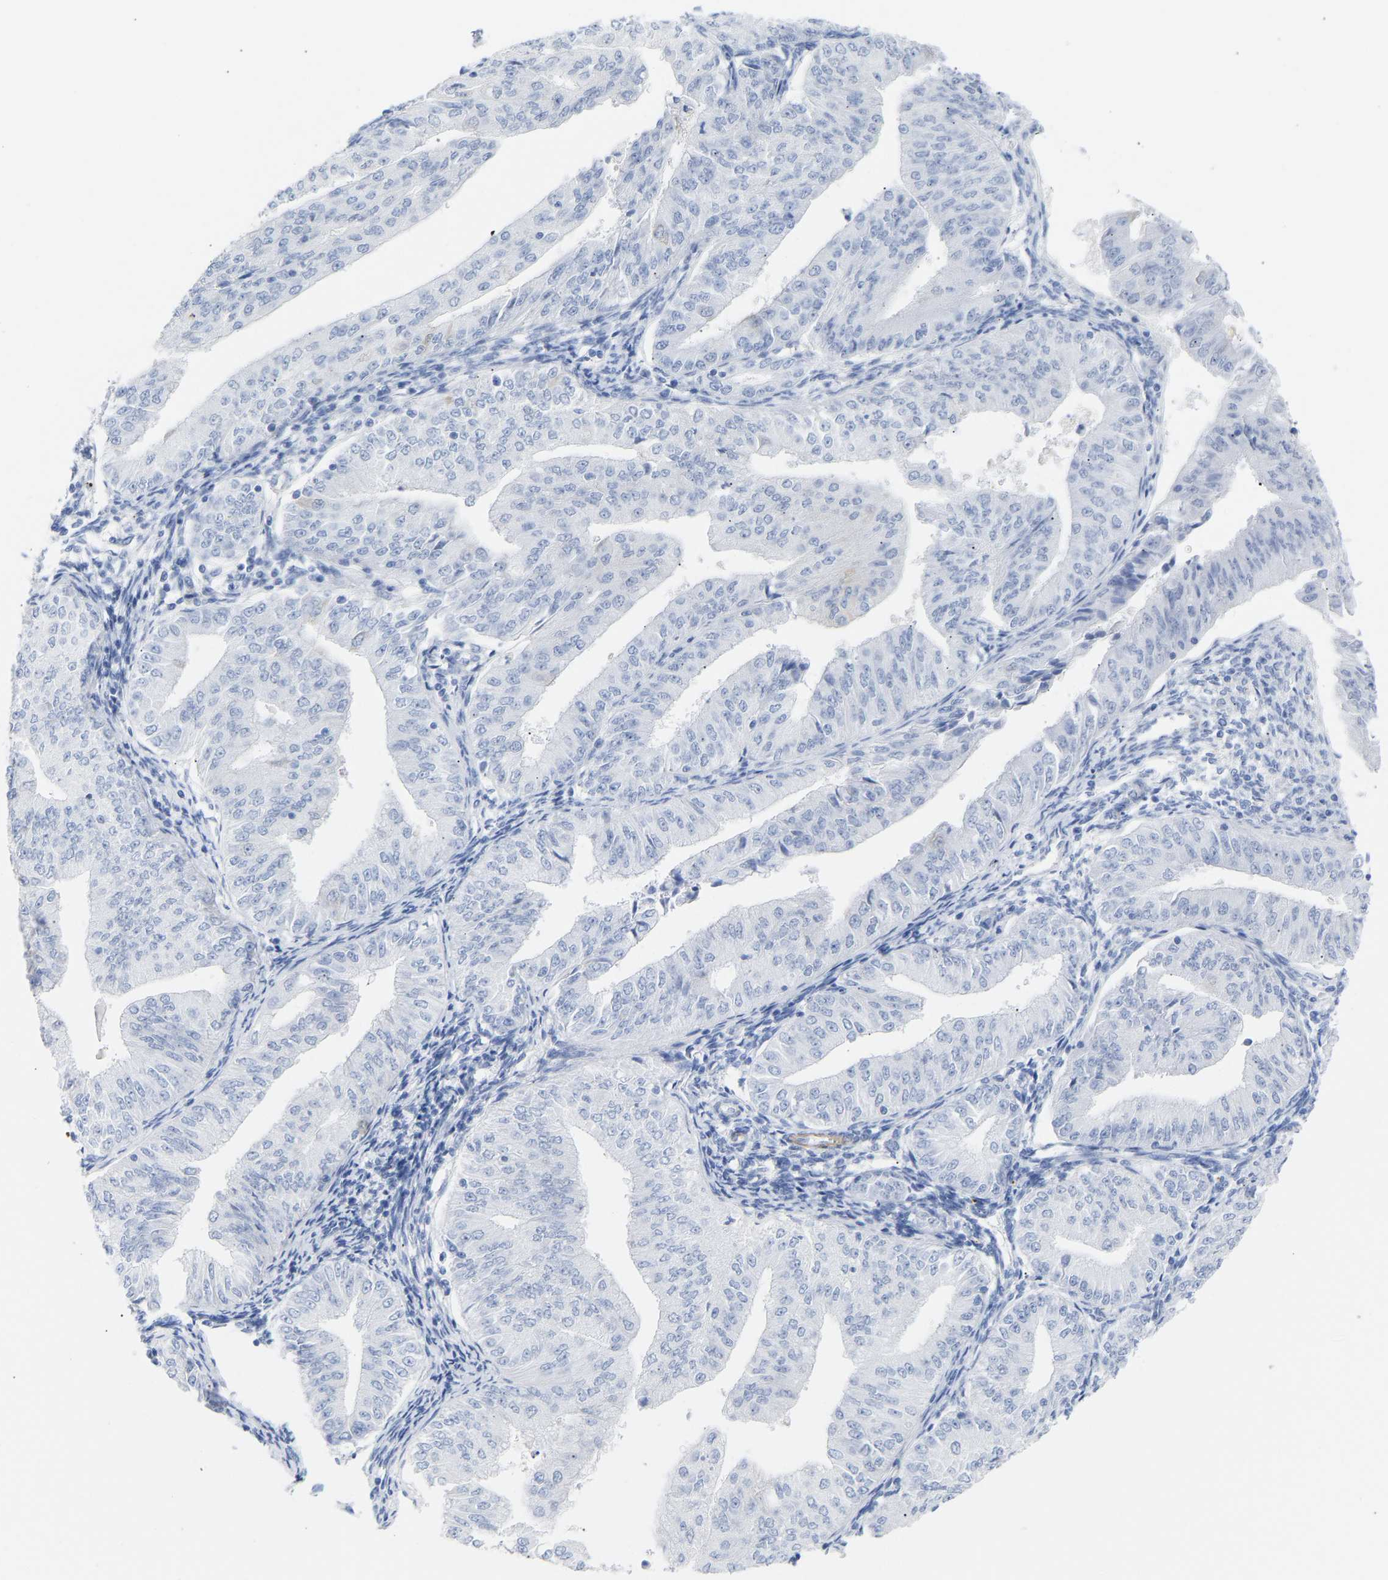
{"staining": {"intensity": "negative", "quantity": "none", "location": "none"}, "tissue": "endometrial cancer", "cell_type": "Tumor cells", "image_type": "cancer", "snomed": [{"axis": "morphology", "description": "Normal tissue, NOS"}, {"axis": "morphology", "description": "Adenocarcinoma, NOS"}, {"axis": "topography", "description": "Endometrium"}], "caption": "Immunohistochemistry photomicrograph of endometrial cancer (adenocarcinoma) stained for a protein (brown), which reveals no positivity in tumor cells.", "gene": "AMPH", "patient": {"sex": "female", "age": 53}}